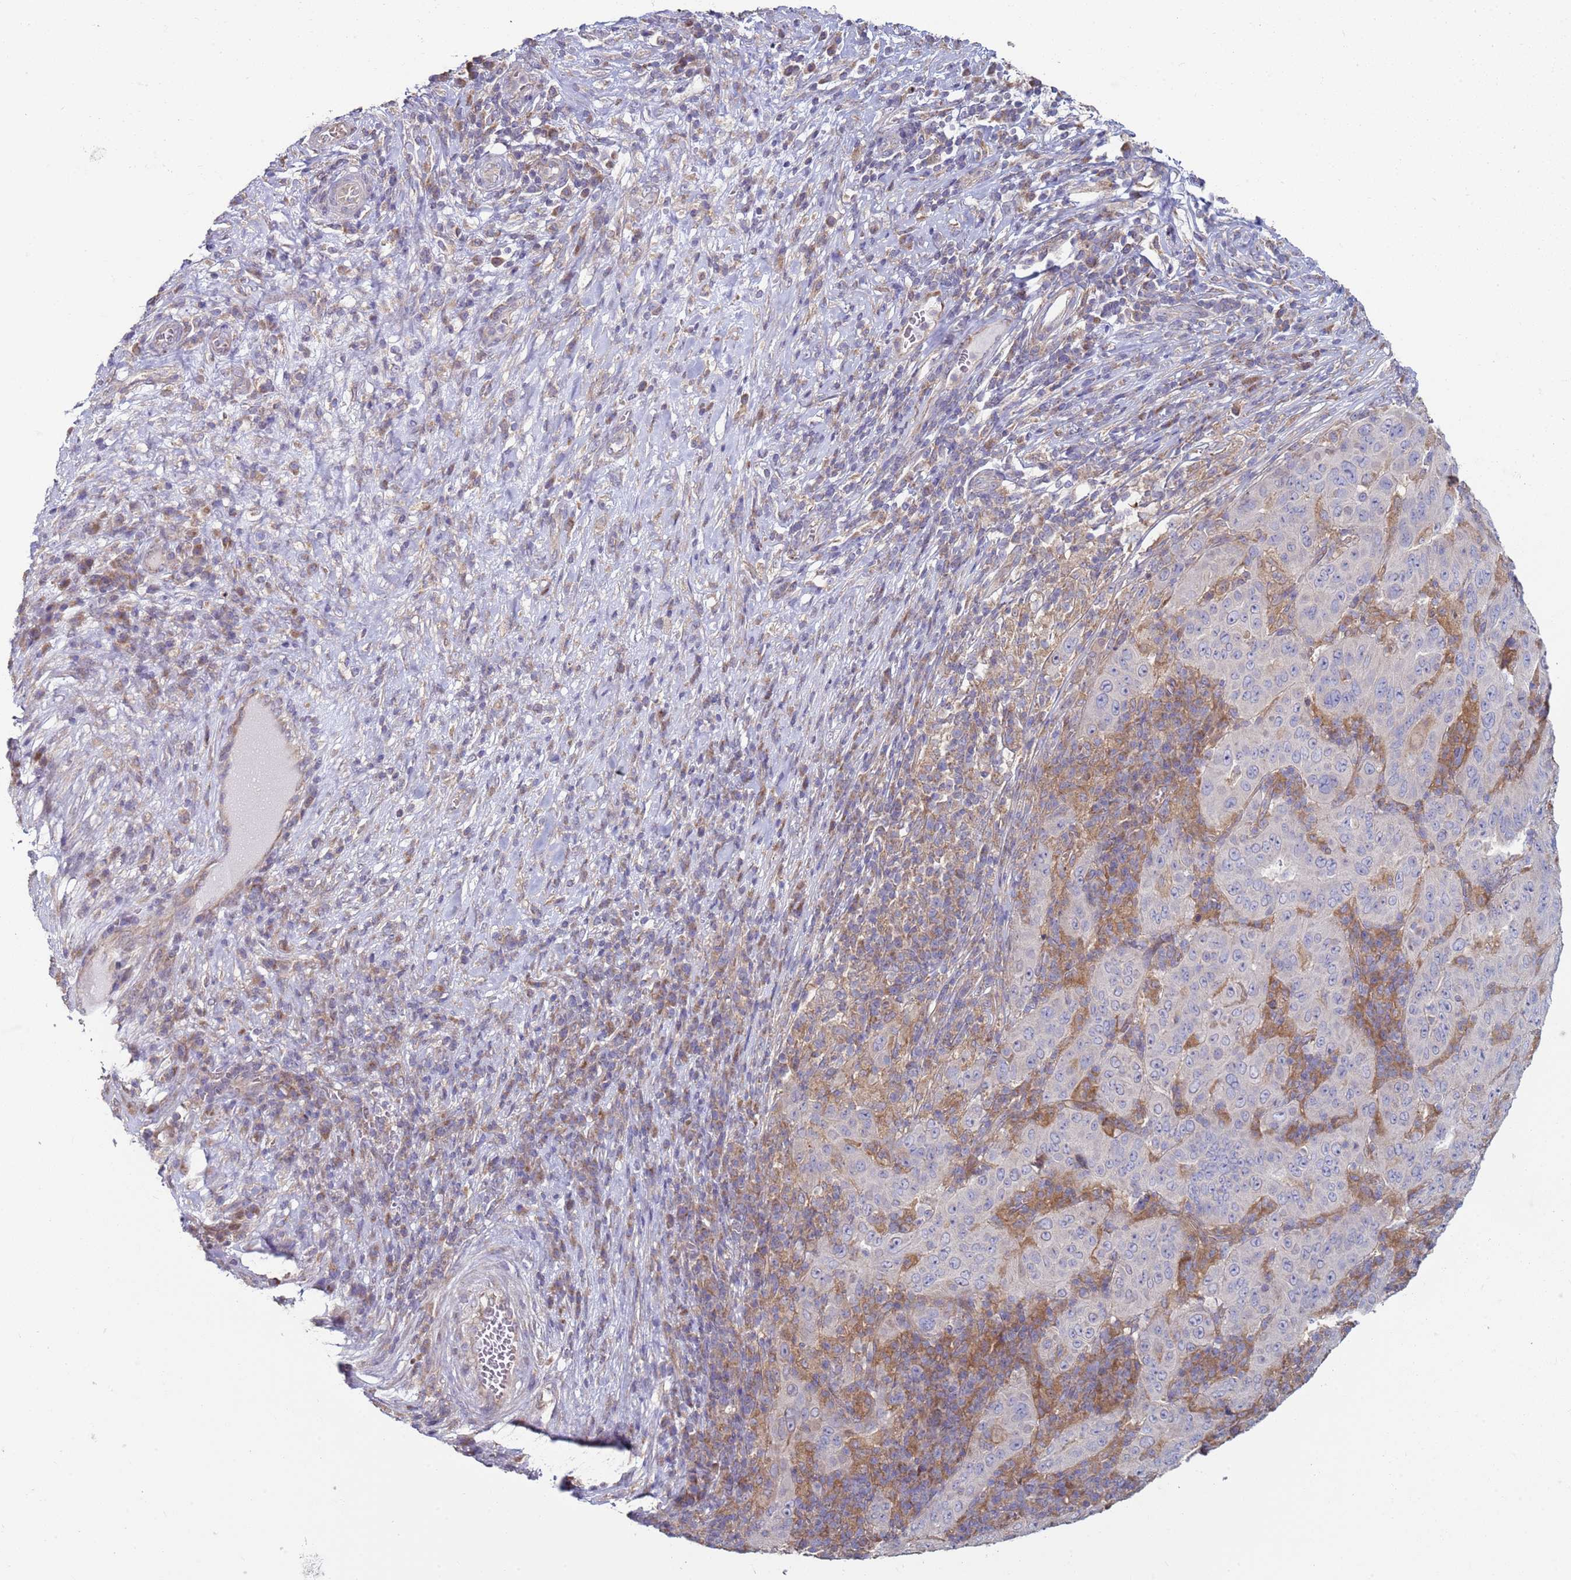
{"staining": {"intensity": "negative", "quantity": "none", "location": "none"}, "tissue": "pancreatic cancer", "cell_type": "Tumor cells", "image_type": "cancer", "snomed": [{"axis": "morphology", "description": "Adenocarcinoma, NOS"}, {"axis": "topography", "description": "Pancreas"}], "caption": "Tumor cells show no significant protein staining in pancreatic cancer (adenocarcinoma). (DAB IHC, high magnification).", "gene": "DIP2B", "patient": {"sex": "male", "age": 63}}